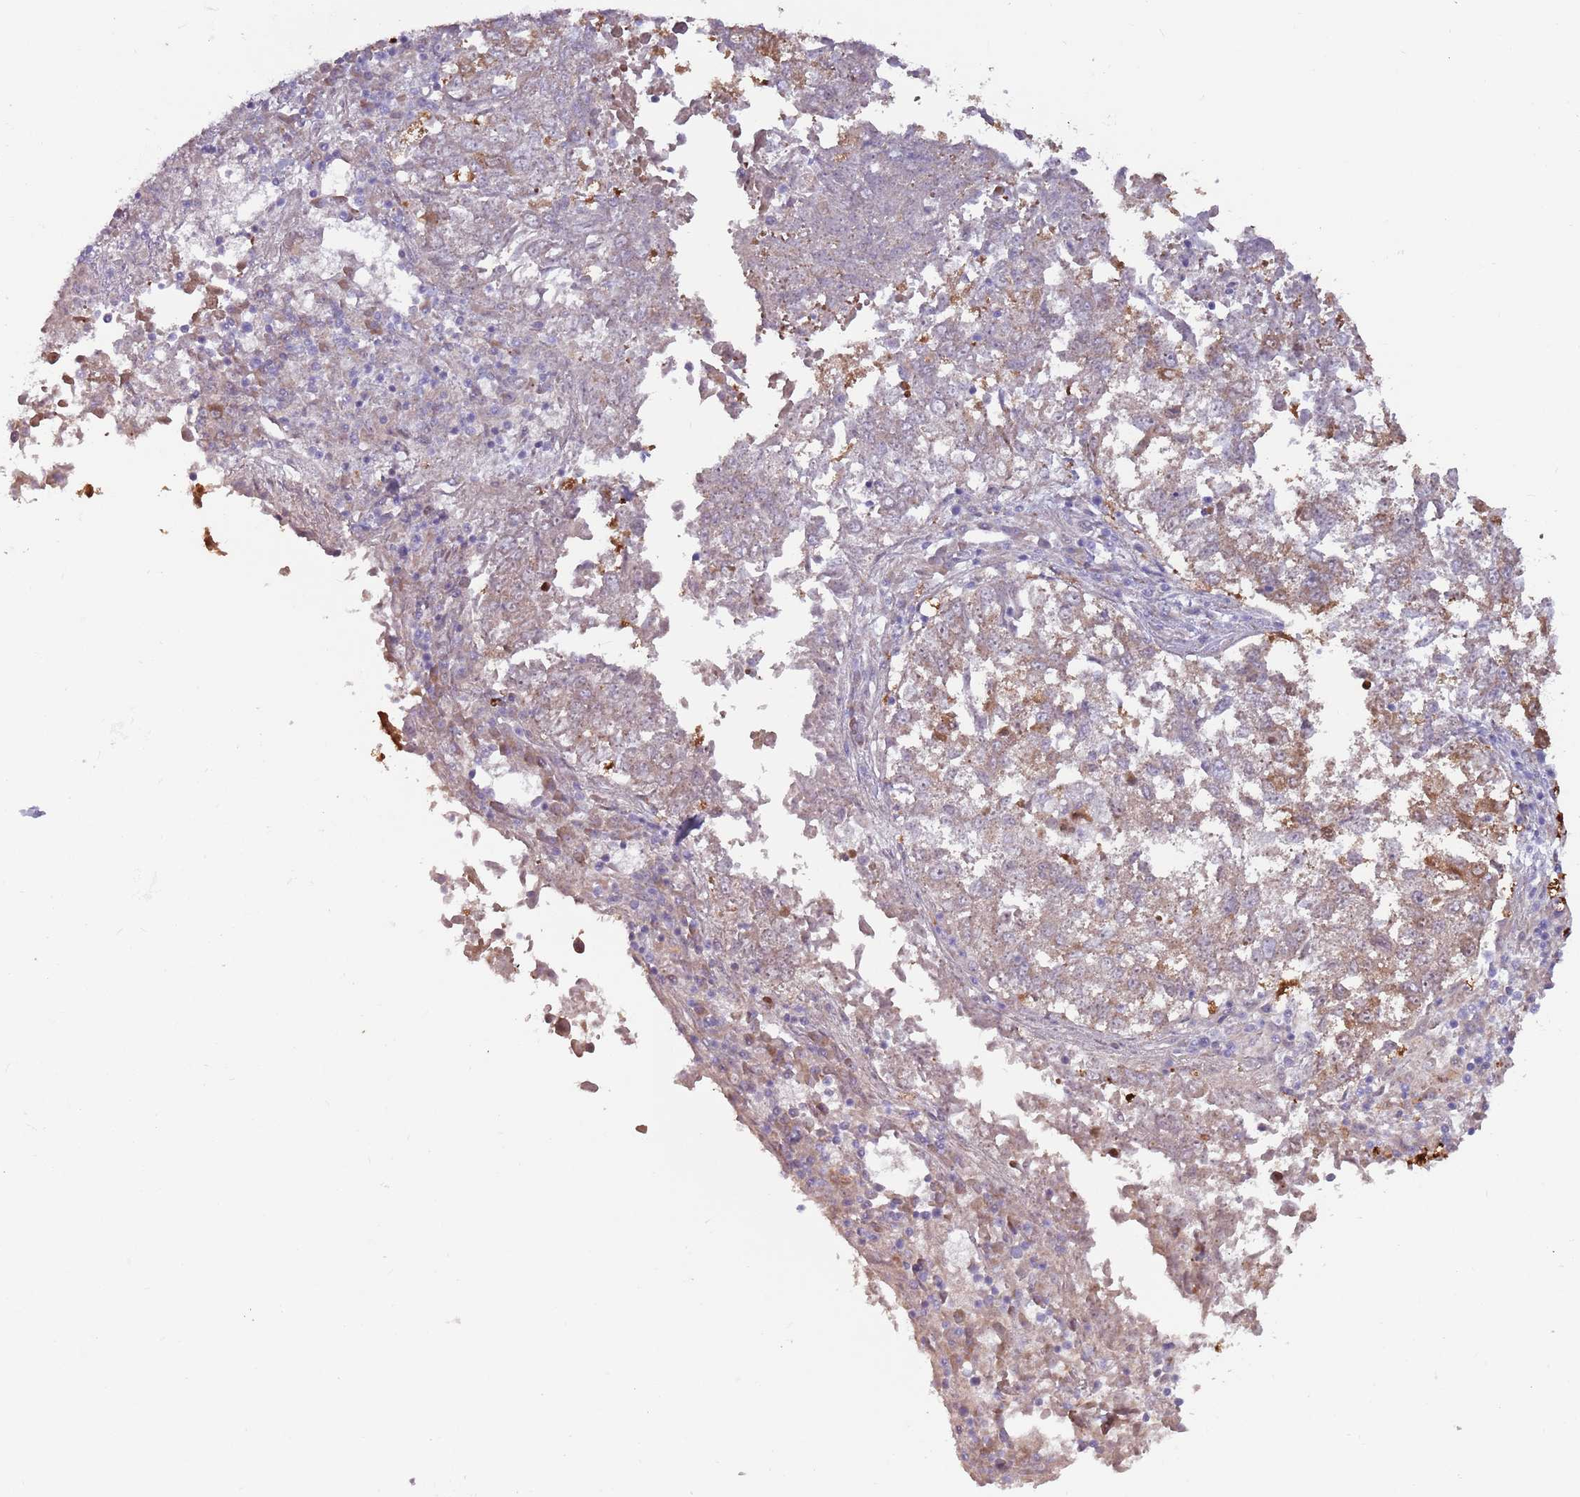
{"staining": {"intensity": "moderate", "quantity": "<25%", "location": "cytoplasmic/membranous"}, "tissue": "lung cancer", "cell_type": "Tumor cells", "image_type": "cancer", "snomed": [{"axis": "morphology", "description": "Squamous cell carcinoma, NOS"}, {"axis": "topography", "description": "Lung"}], "caption": "Tumor cells show moderate cytoplasmic/membranous expression in about <25% of cells in lung cancer (squamous cell carcinoma). (DAB IHC, brown staining for protein, blue staining for nuclei).", "gene": "CCDC150", "patient": {"sex": "male", "age": 73}}